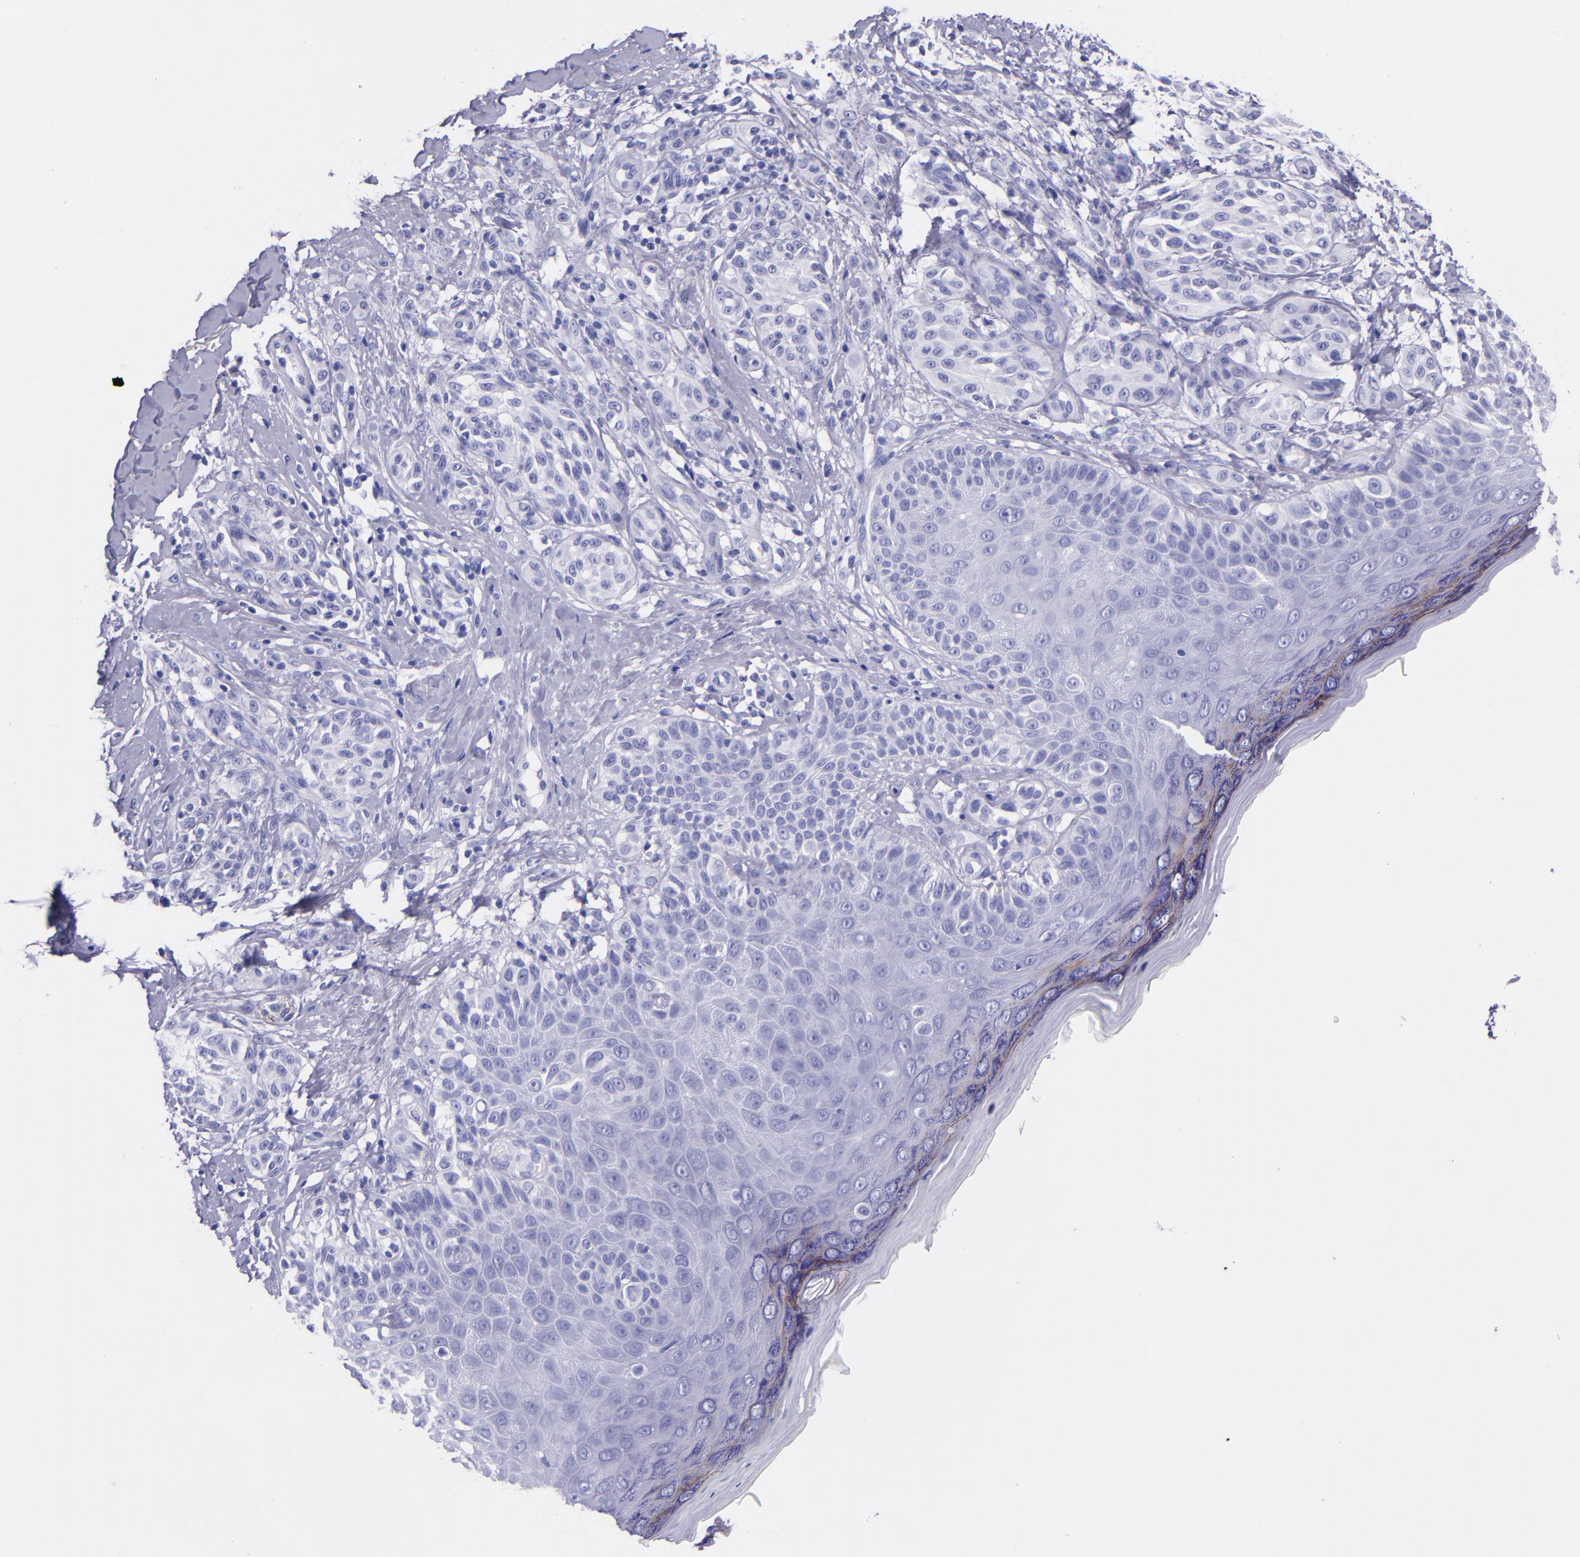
{"staining": {"intensity": "negative", "quantity": "none", "location": "none"}, "tissue": "melanoma", "cell_type": "Tumor cells", "image_type": "cancer", "snomed": [{"axis": "morphology", "description": "Malignant melanoma, NOS"}, {"axis": "topography", "description": "Skin"}], "caption": "IHC histopathology image of neoplastic tissue: malignant melanoma stained with DAB (3,3'-diaminobenzidine) demonstrates no significant protein positivity in tumor cells.", "gene": "MBP", "patient": {"sex": "male", "age": 57}}